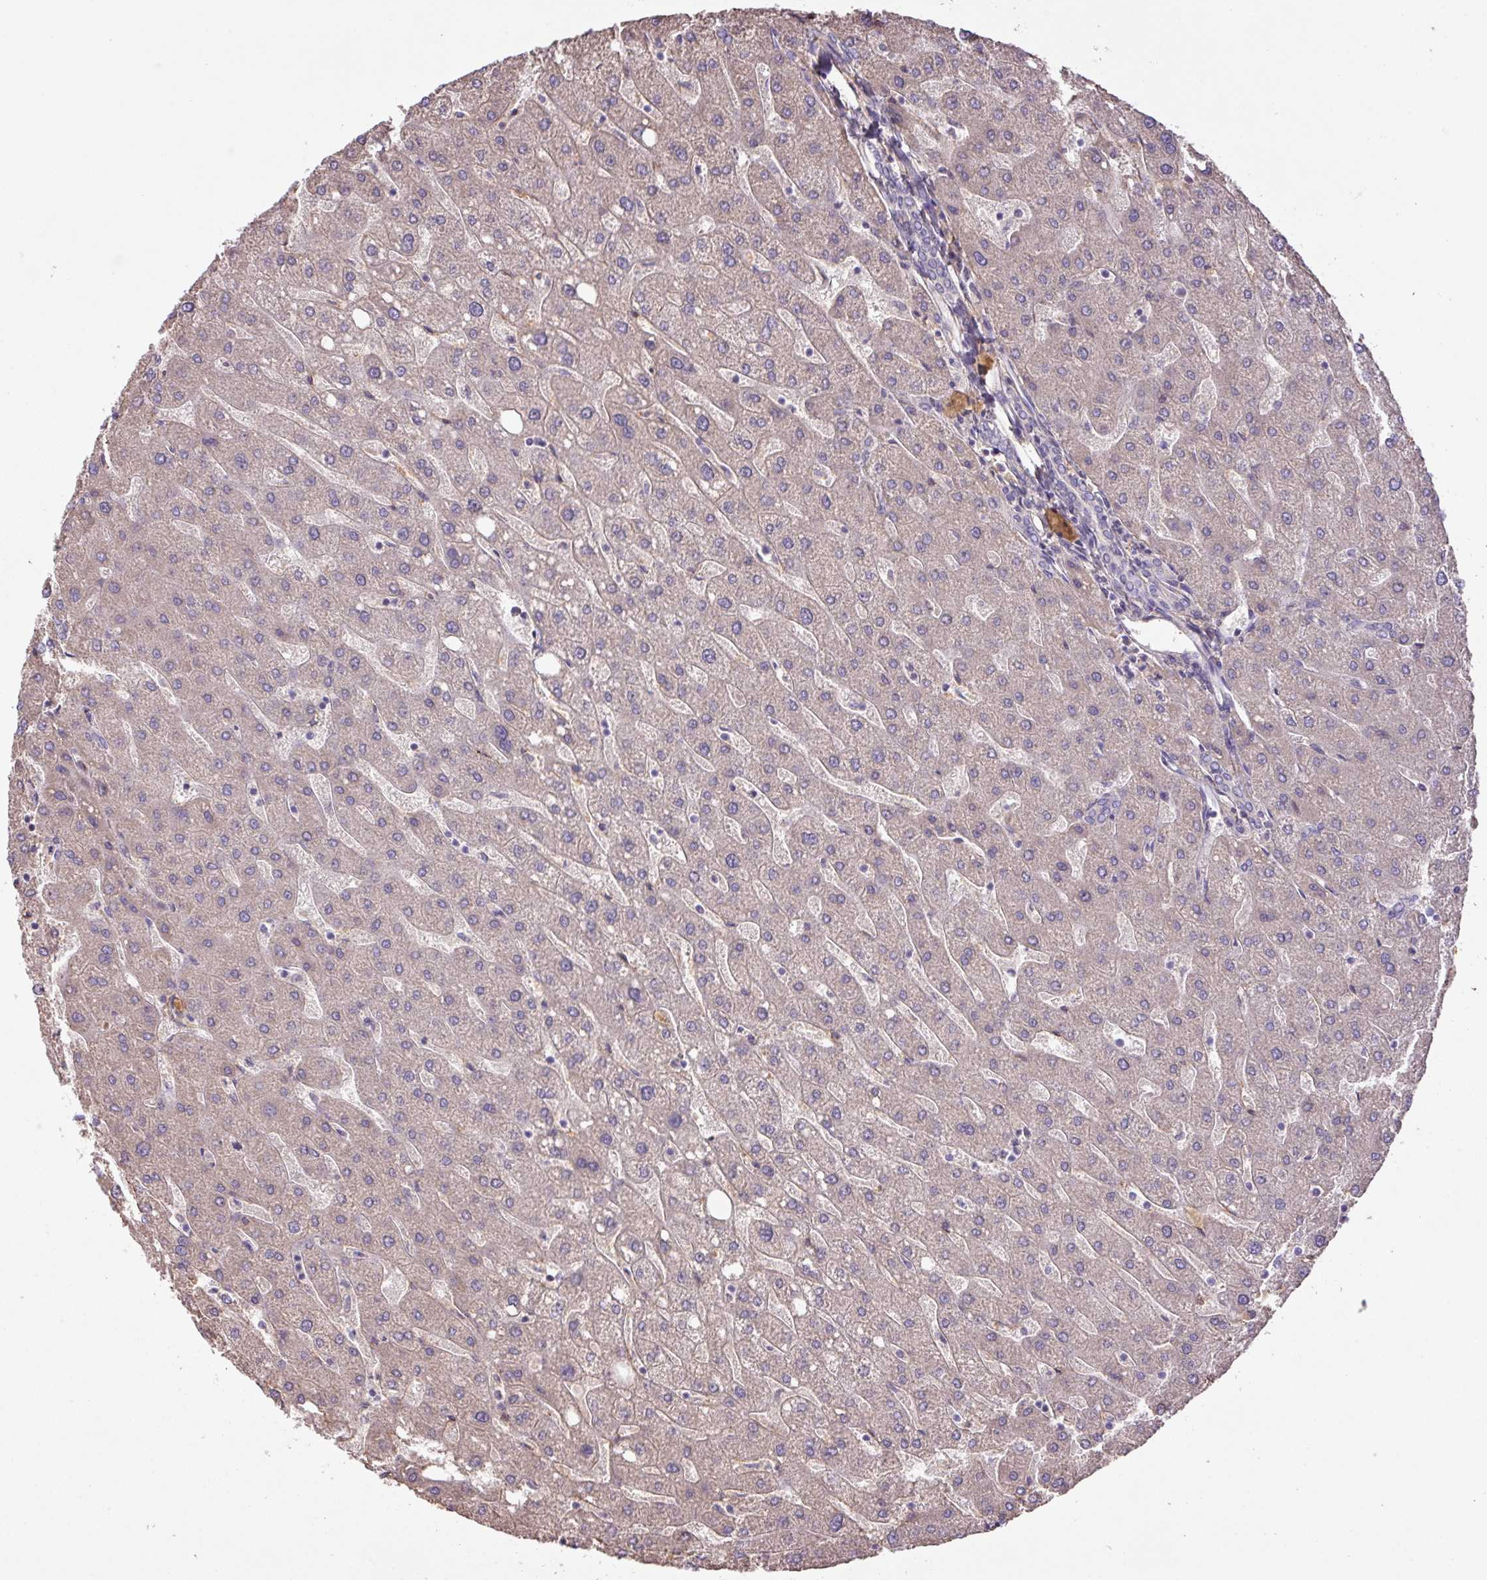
{"staining": {"intensity": "negative", "quantity": "none", "location": "none"}, "tissue": "liver", "cell_type": "Cholangiocytes", "image_type": "normal", "snomed": [{"axis": "morphology", "description": "Normal tissue, NOS"}, {"axis": "topography", "description": "Liver"}], "caption": "Human liver stained for a protein using IHC exhibits no staining in cholangiocytes.", "gene": "PRADC1", "patient": {"sex": "male", "age": 67}}